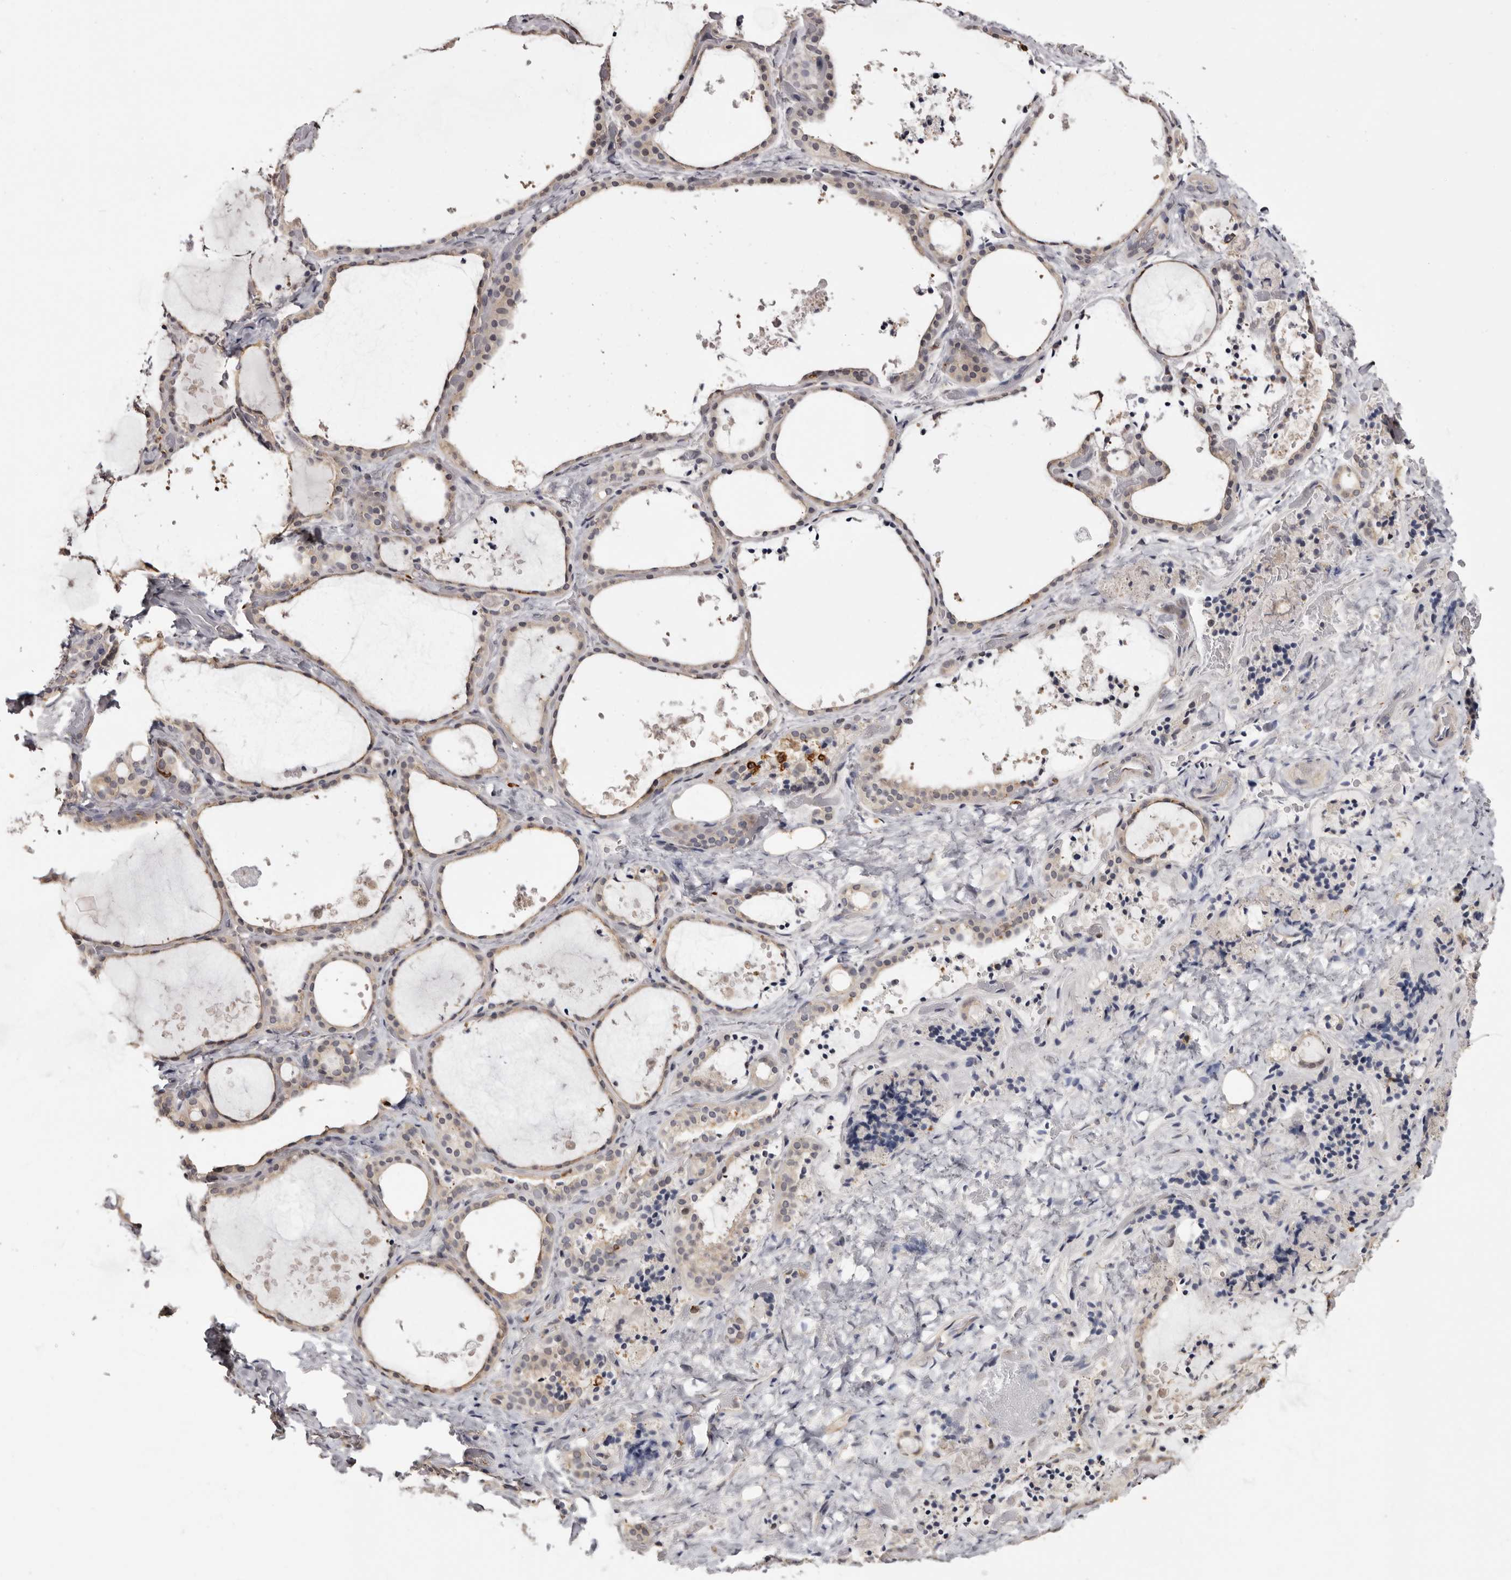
{"staining": {"intensity": "negative", "quantity": "none", "location": "none"}, "tissue": "thyroid gland", "cell_type": "Glandular cells", "image_type": "normal", "snomed": [{"axis": "morphology", "description": "Normal tissue, NOS"}, {"axis": "topography", "description": "Thyroid gland"}], "caption": "Protein analysis of unremarkable thyroid gland demonstrates no significant expression in glandular cells. (DAB (3,3'-diaminobenzidine) immunohistochemistry visualized using brightfield microscopy, high magnification).", "gene": "TNNI1", "patient": {"sex": "female", "age": 44}}